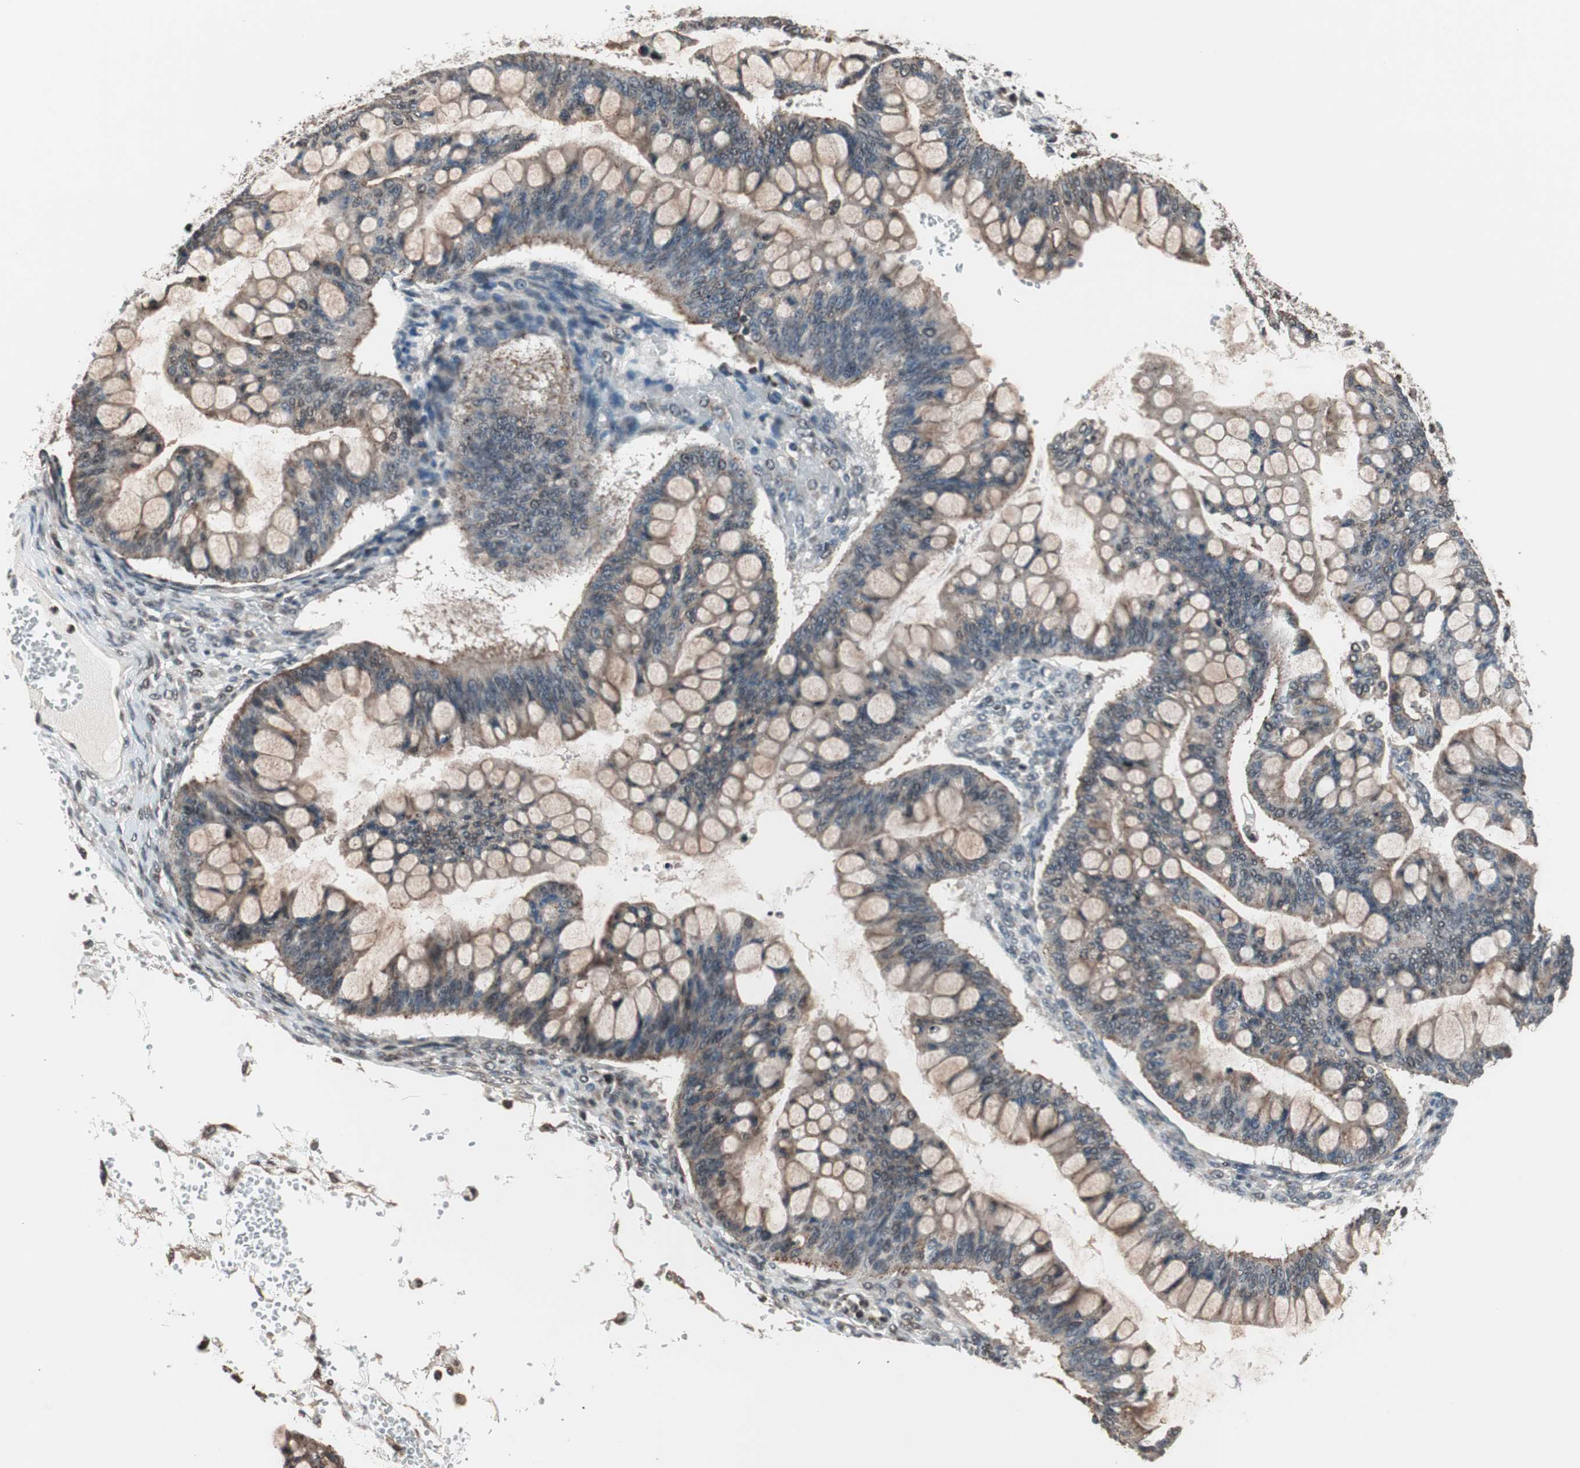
{"staining": {"intensity": "weak", "quantity": ">75%", "location": "cytoplasmic/membranous"}, "tissue": "ovarian cancer", "cell_type": "Tumor cells", "image_type": "cancer", "snomed": [{"axis": "morphology", "description": "Cystadenocarcinoma, mucinous, NOS"}, {"axis": "topography", "description": "Ovary"}], "caption": "Immunohistochemistry image of neoplastic tissue: ovarian cancer (mucinous cystadenocarcinoma) stained using immunohistochemistry shows low levels of weak protein expression localized specifically in the cytoplasmic/membranous of tumor cells, appearing as a cytoplasmic/membranous brown color.", "gene": "RFC1", "patient": {"sex": "female", "age": 73}}